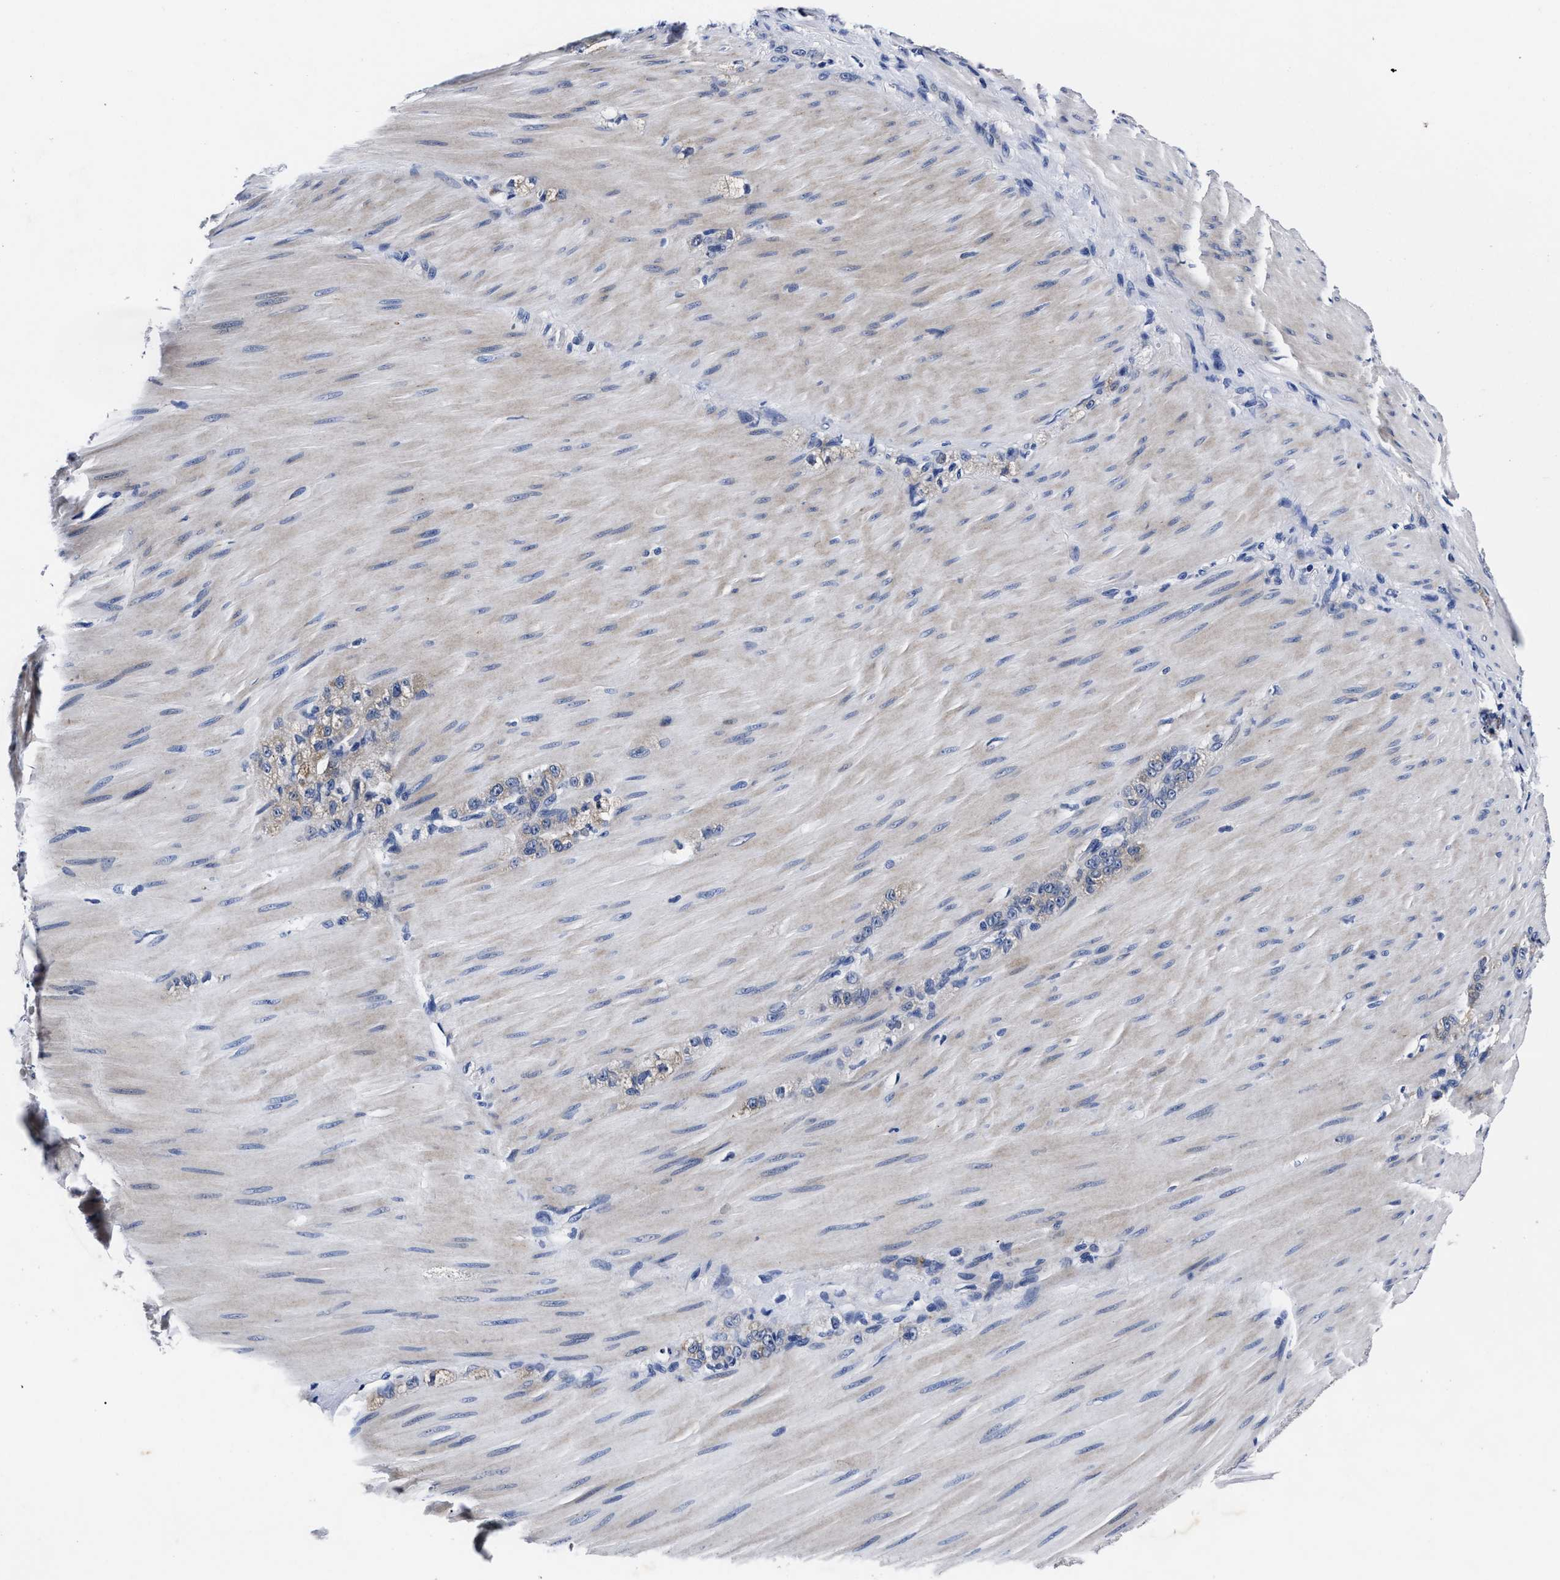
{"staining": {"intensity": "moderate", "quantity": "<25%", "location": "cytoplasmic/membranous"}, "tissue": "stomach cancer", "cell_type": "Tumor cells", "image_type": "cancer", "snomed": [{"axis": "morphology", "description": "Normal tissue, NOS"}, {"axis": "morphology", "description": "Adenocarcinoma, NOS"}, {"axis": "topography", "description": "Stomach"}], "caption": "Immunohistochemistry (IHC) of stomach cancer exhibits low levels of moderate cytoplasmic/membranous expression in about <25% of tumor cells.", "gene": "OLFML2A", "patient": {"sex": "male", "age": 82}}